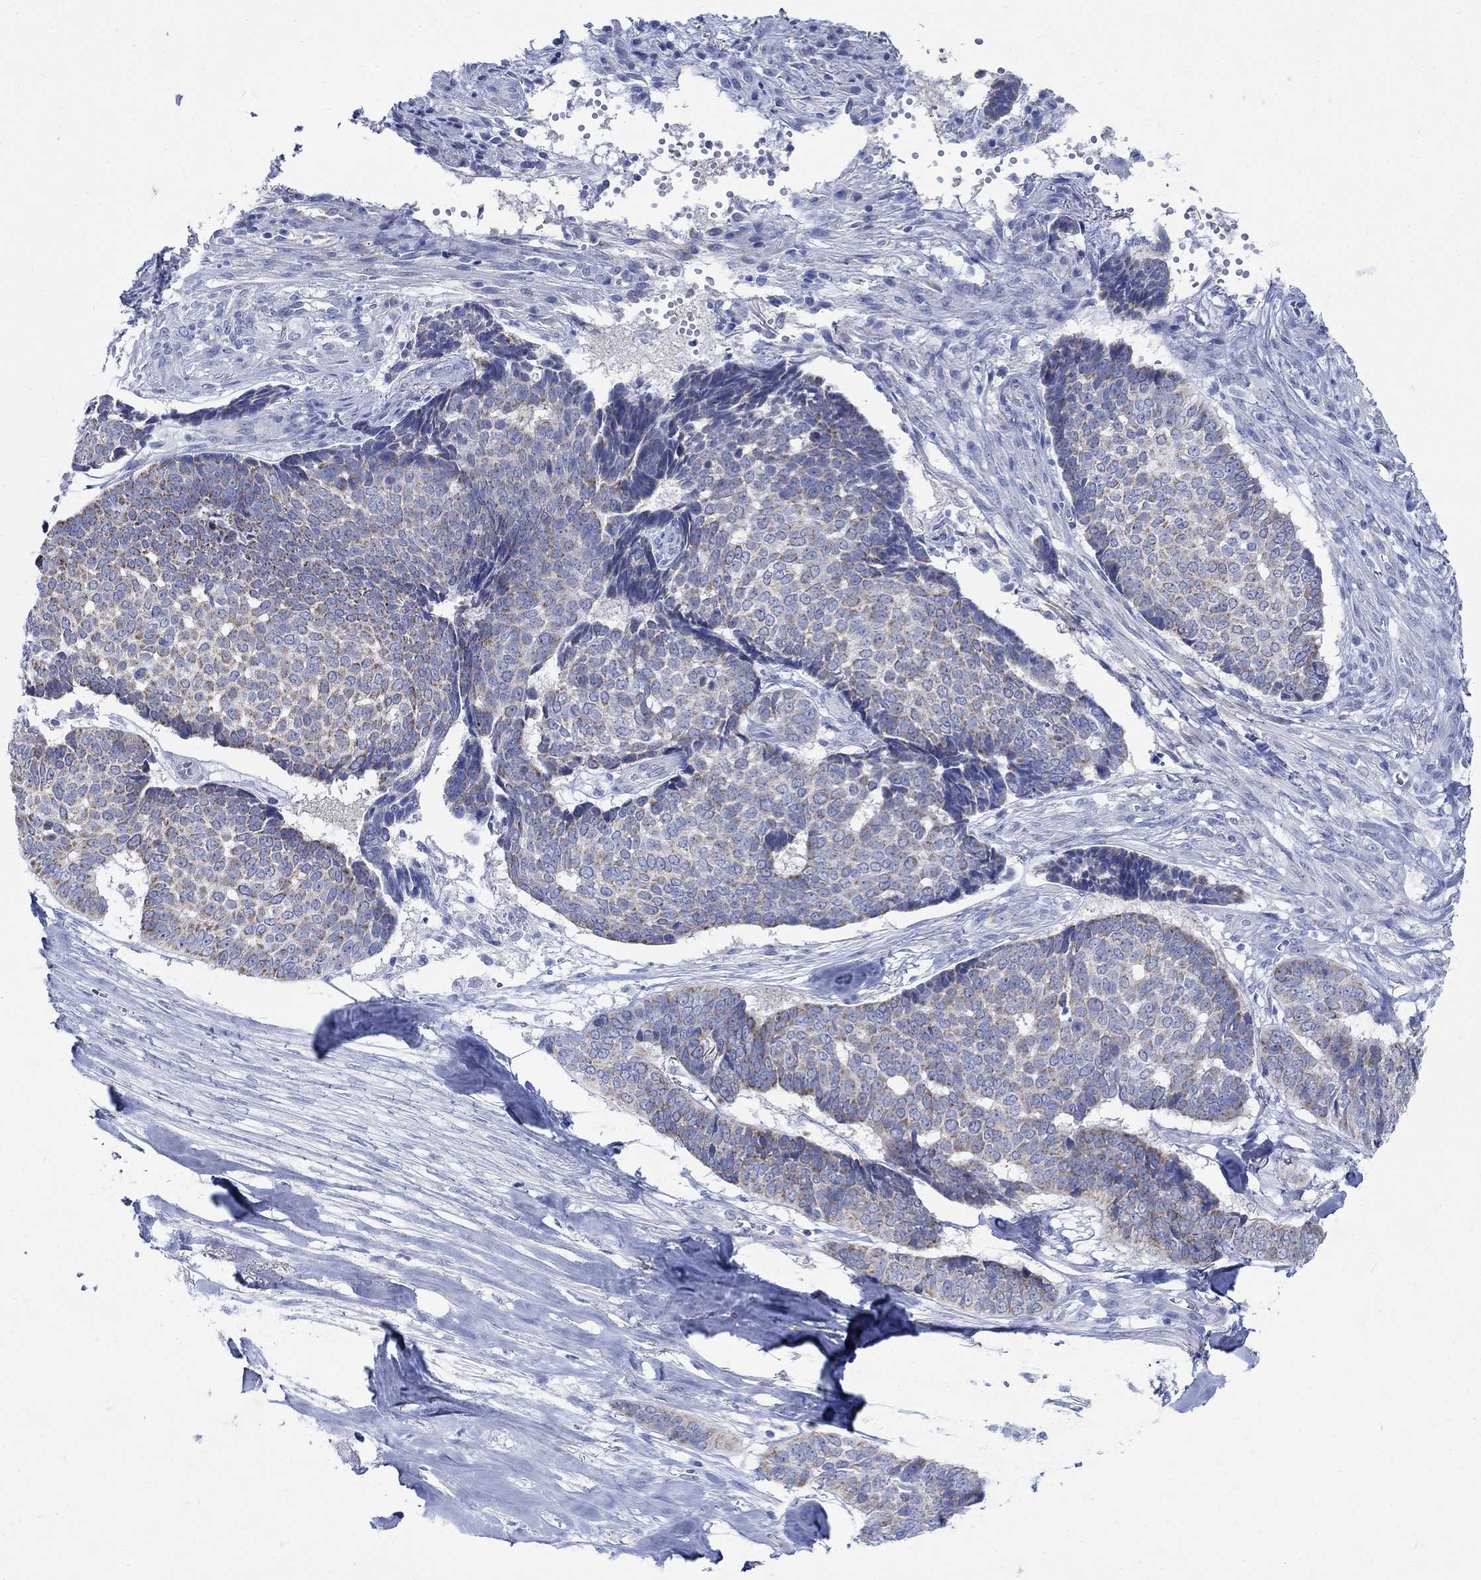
{"staining": {"intensity": "moderate", "quantity": "<25%", "location": "cytoplasmic/membranous"}, "tissue": "skin cancer", "cell_type": "Tumor cells", "image_type": "cancer", "snomed": [{"axis": "morphology", "description": "Basal cell carcinoma"}, {"axis": "topography", "description": "Skin"}], "caption": "Immunohistochemistry staining of skin cancer, which demonstrates low levels of moderate cytoplasmic/membranous positivity in about <25% of tumor cells indicating moderate cytoplasmic/membranous protein positivity. The staining was performed using DAB (3,3'-diaminobenzidine) (brown) for protein detection and nuclei were counterstained in hematoxylin (blue).", "gene": "ZDHHC14", "patient": {"sex": "male", "age": 86}}